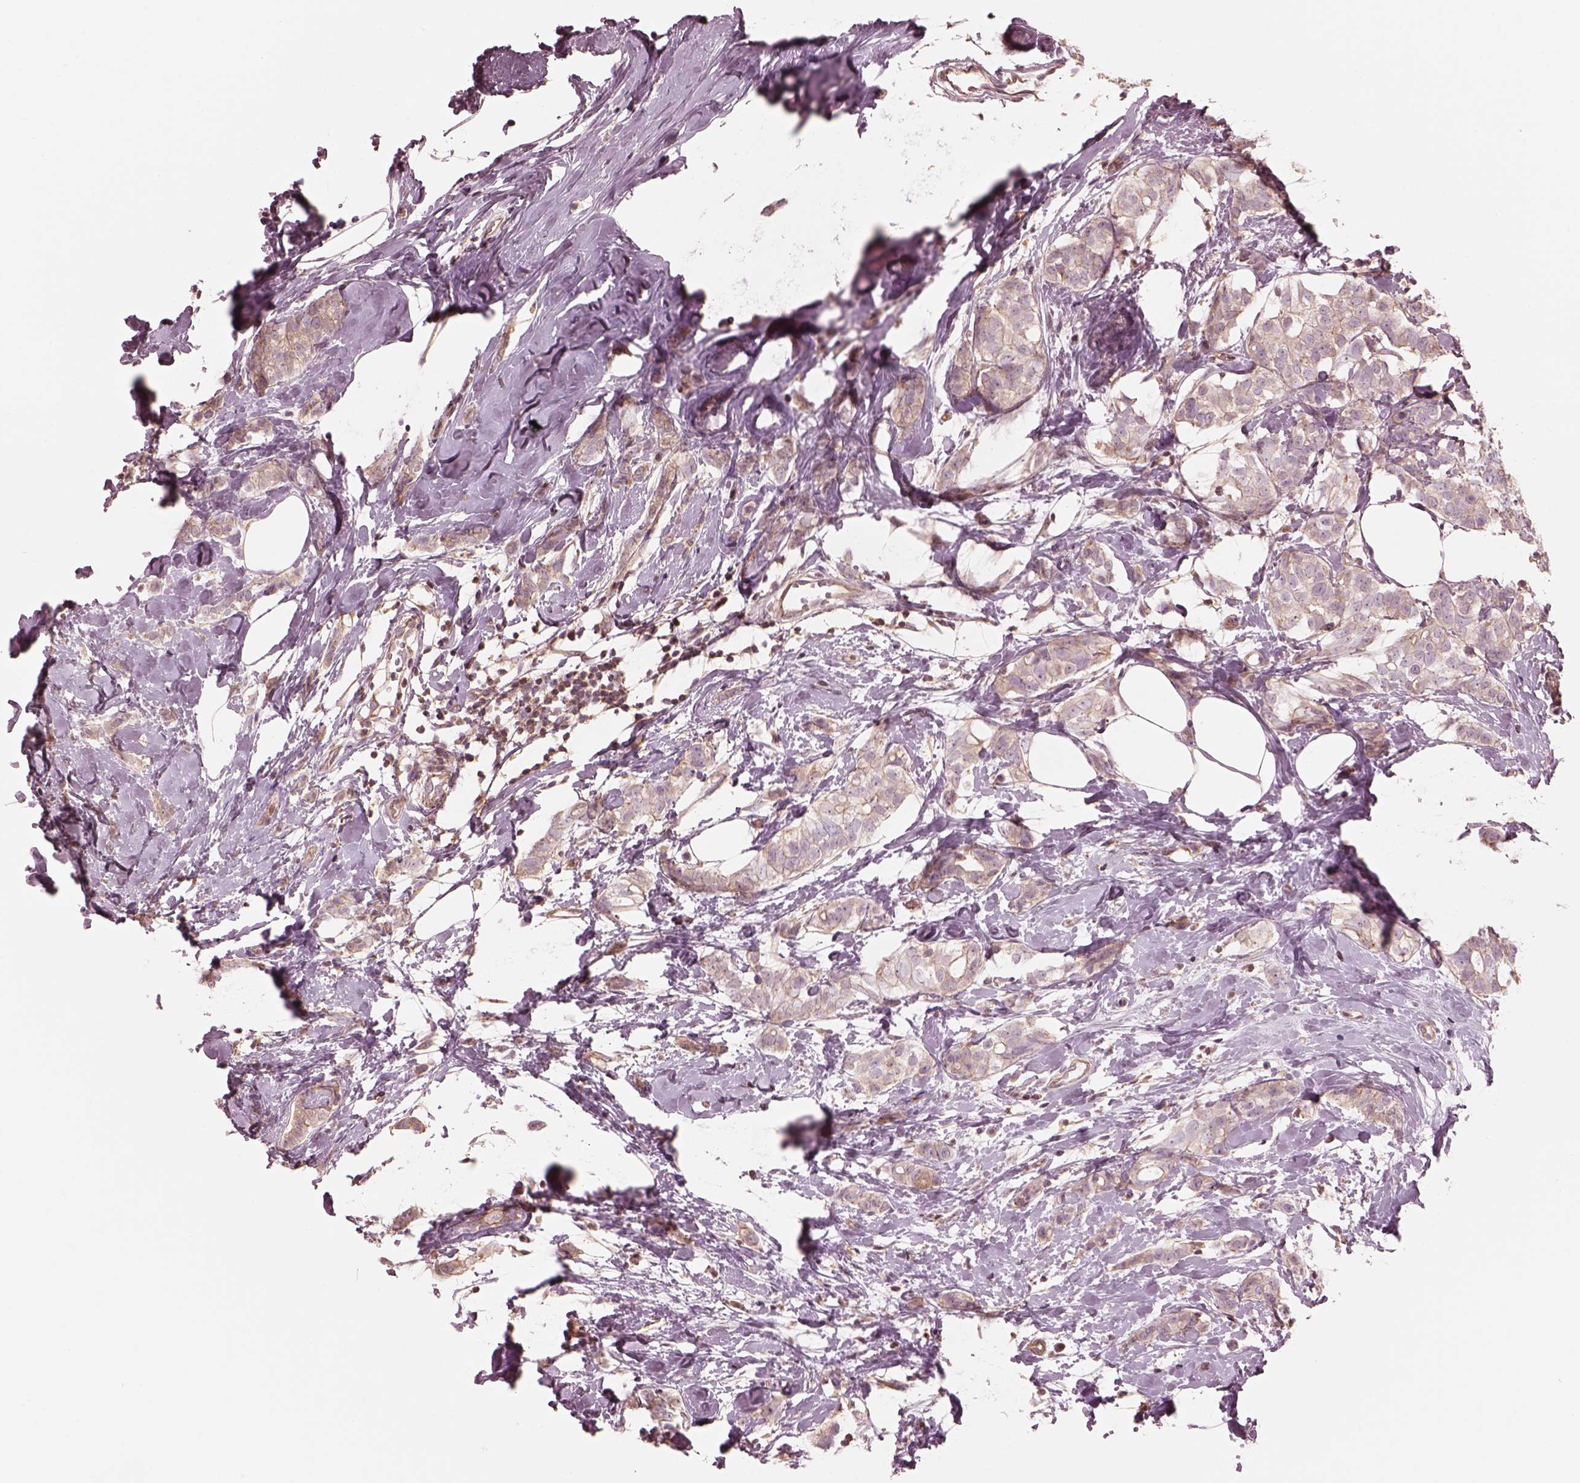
{"staining": {"intensity": "weak", "quantity": ">75%", "location": "cytoplasmic/membranous"}, "tissue": "breast cancer", "cell_type": "Tumor cells", "image_type": "cancer", "snomed": [{"axis": "morphology", "description": "Duct carcinoma"}, {"axis": "topography", "description": "Breast"}], "caption": "A low amount of weak cytoplasmic/membranous expression is seen in about >75% of tumor cells in breast cancer (invasive ductal carcinoma) tissue.", "gene": "STK33", "patient": {"sex": "female", "age": 40}}